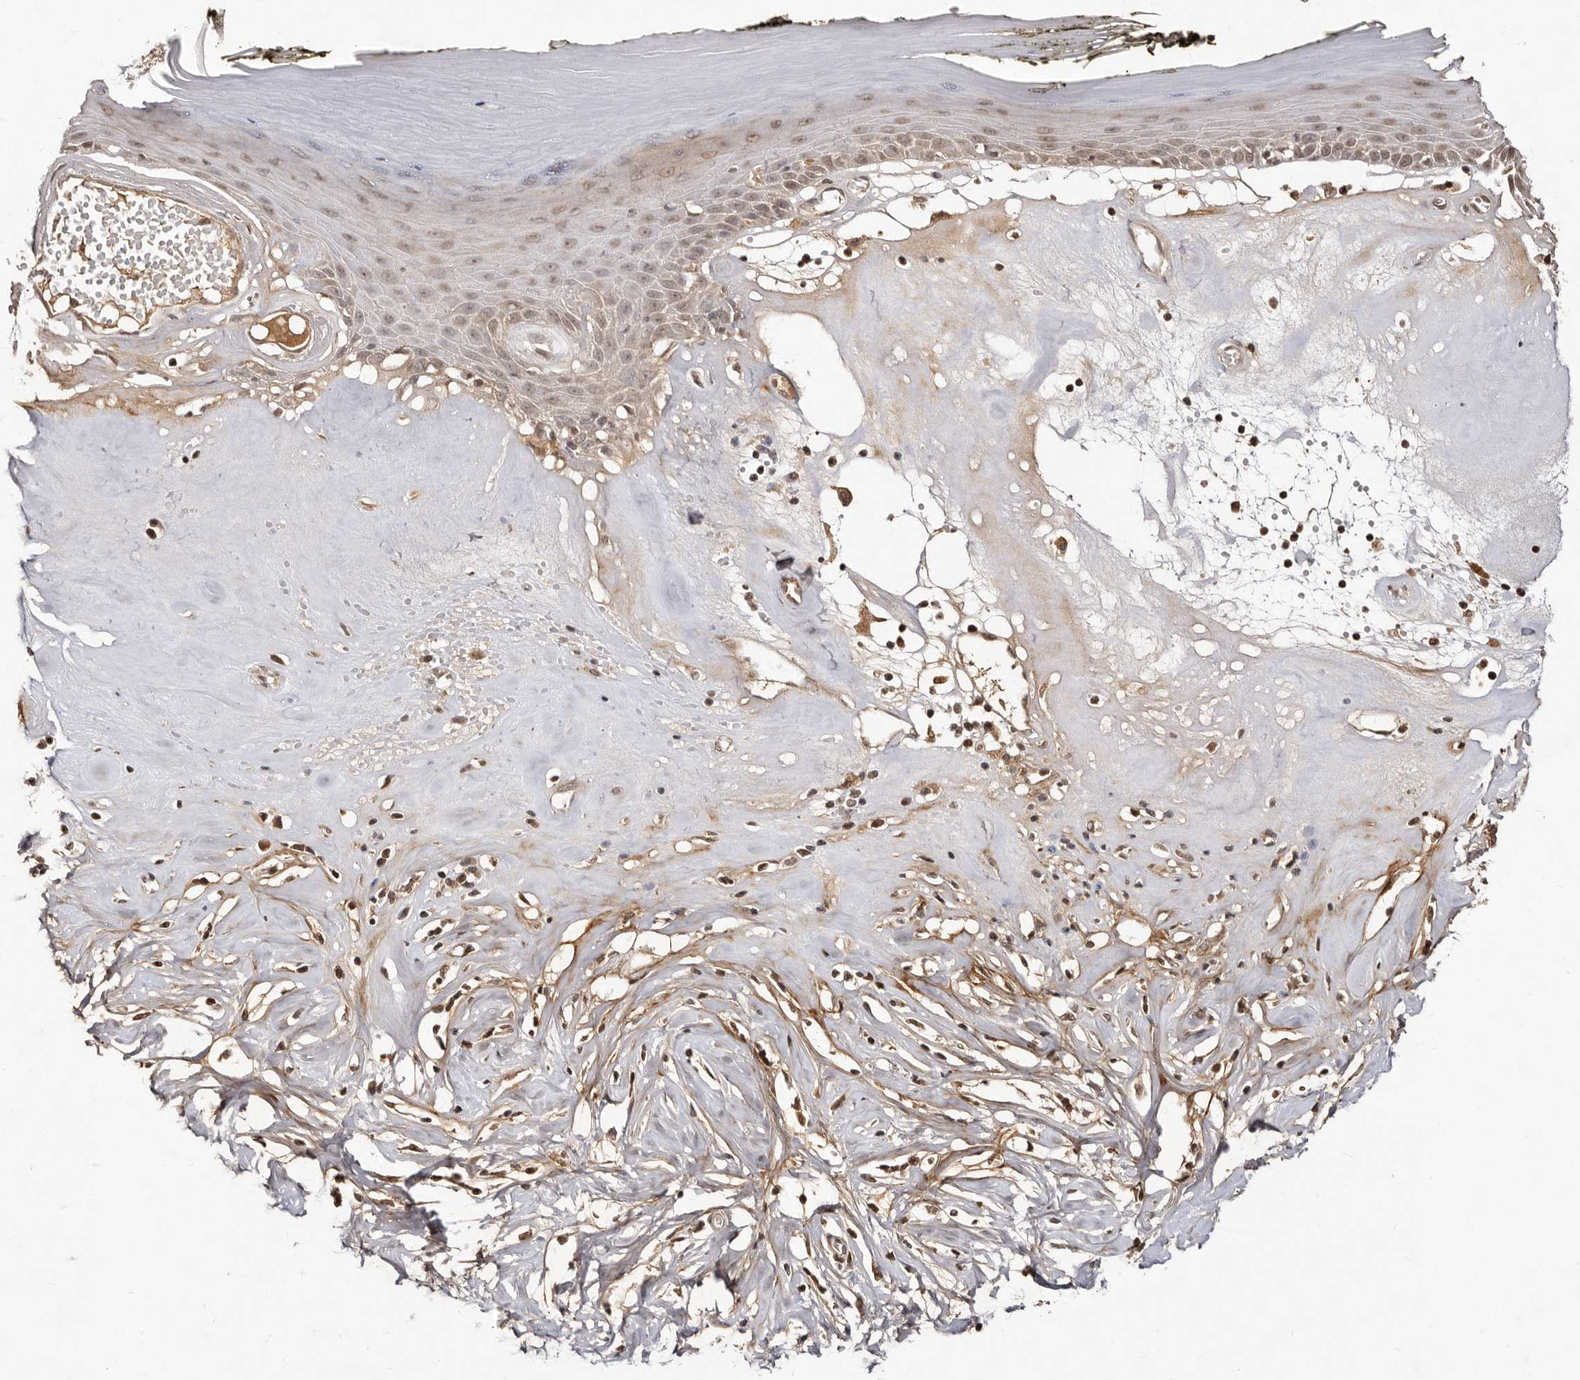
{"staining": {"intensity": "weak", "quantity": "25%-75%", "location": "nuclear"}, "tissue": "skin", "cell_type": "Epidermal cells", "image_type": "normal", "snomed": [{"axis": "morphology", "description": "Normal tissue, NOS"}, {"axis": "morphology", "description": "Inflammation, NOS"}, {"axis": "topography", "description": "Vulva"}], "caption": "Immunohistochemistry histopathology image of unremarkable human skin stained for a protein (brown), which shows low levels of weak nuclear staining in approximately 25%-75% of epidermal cells.", "gene": "LCORL", "patient": {"sex": "female", "age": 84}}